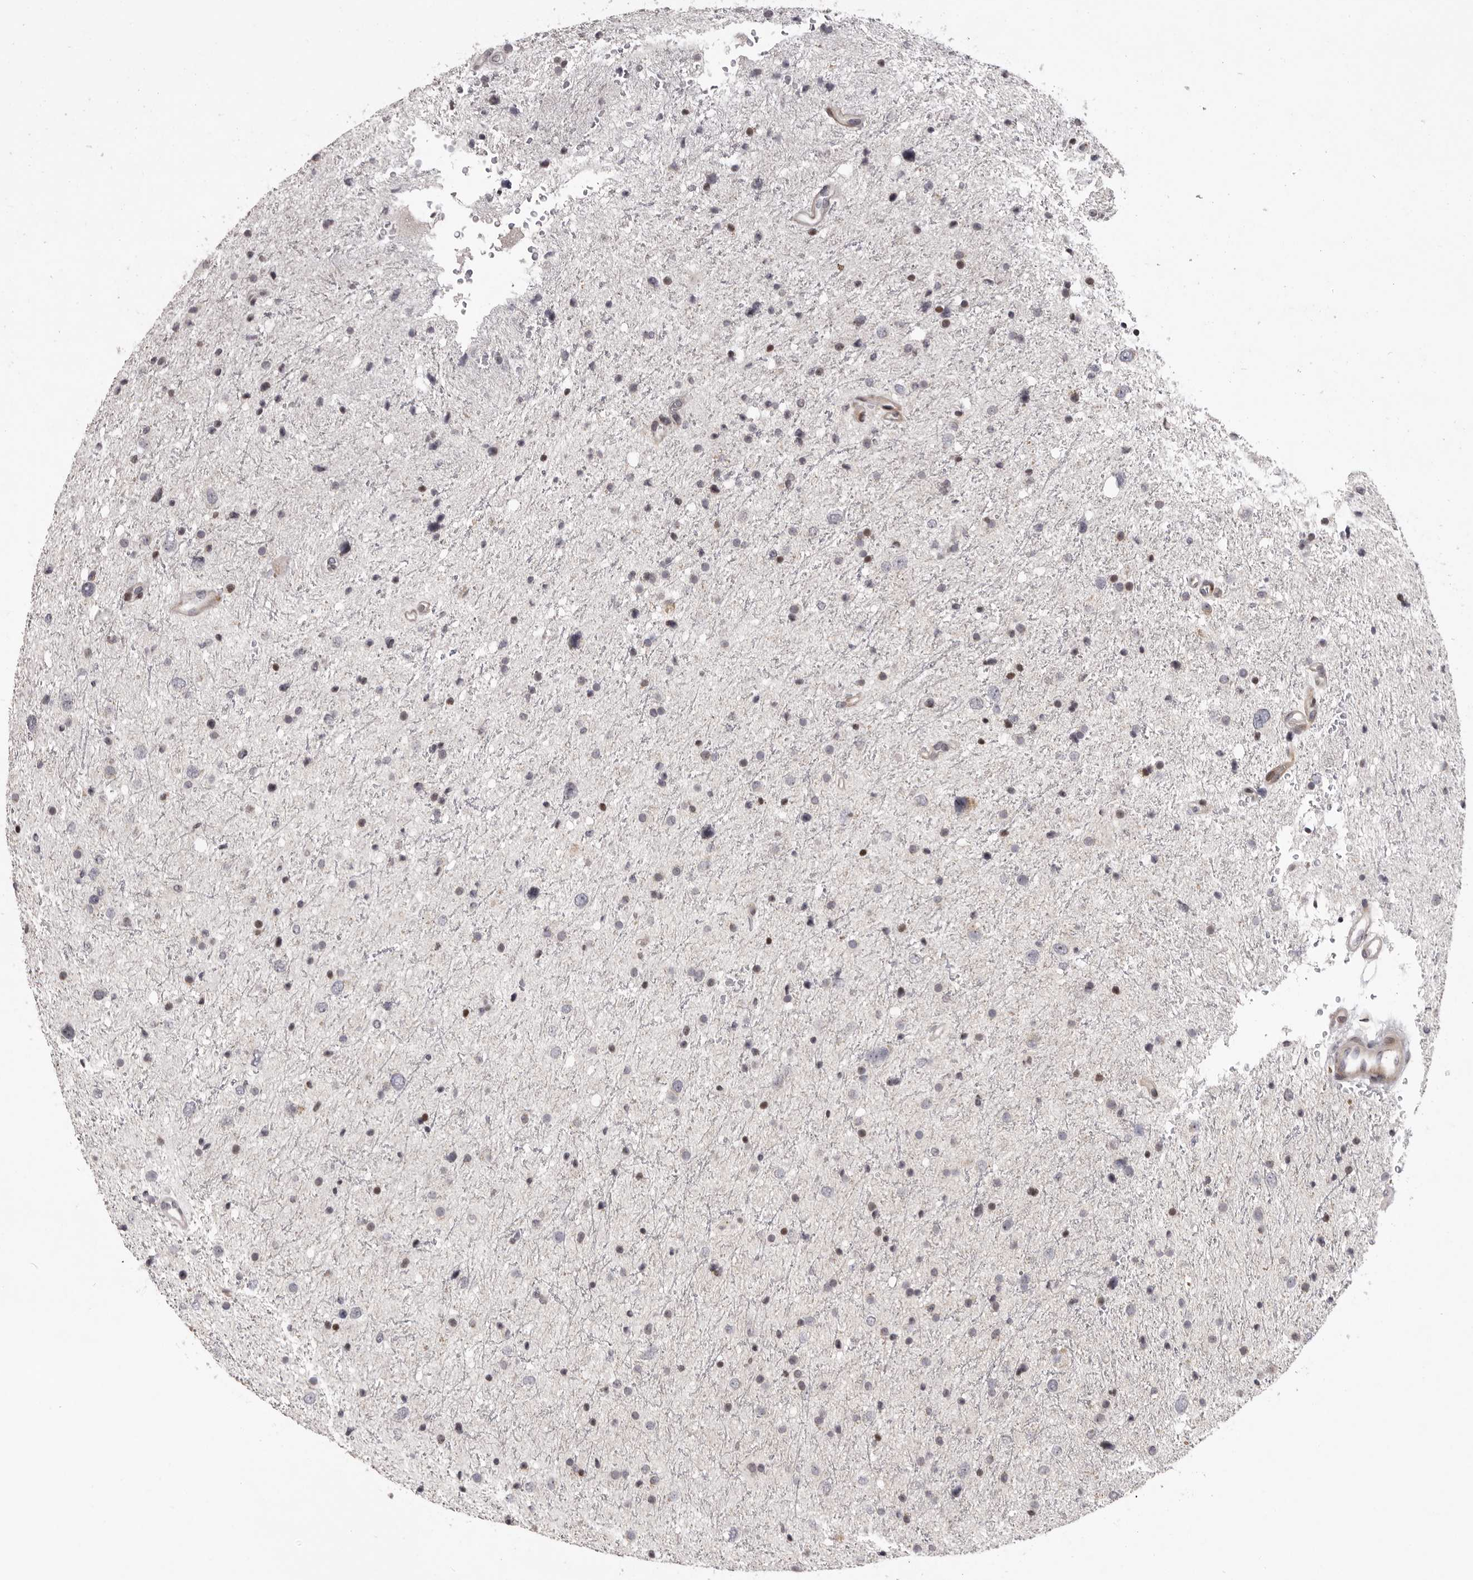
{"staining": {"intensity": "moderate", "quantity": "25%-75%", "location": "nuclear"}, "tissue": "glioma", "cell_type": "Tumor cells", "image_type": "cancer", "snomed": [{"axis": "morphology", "description": "Glioma, malignant, Low grade"}, {"axis": "topography", "description": "Brain"}], "caption": "Glioma was stained to show a protein in brown. There is medium levels of moderate nuclear positivity in approximately 25%-75% of tumor cells.", "gene": "AZIN1", "patient": {"sex": "female", "age": 37}}